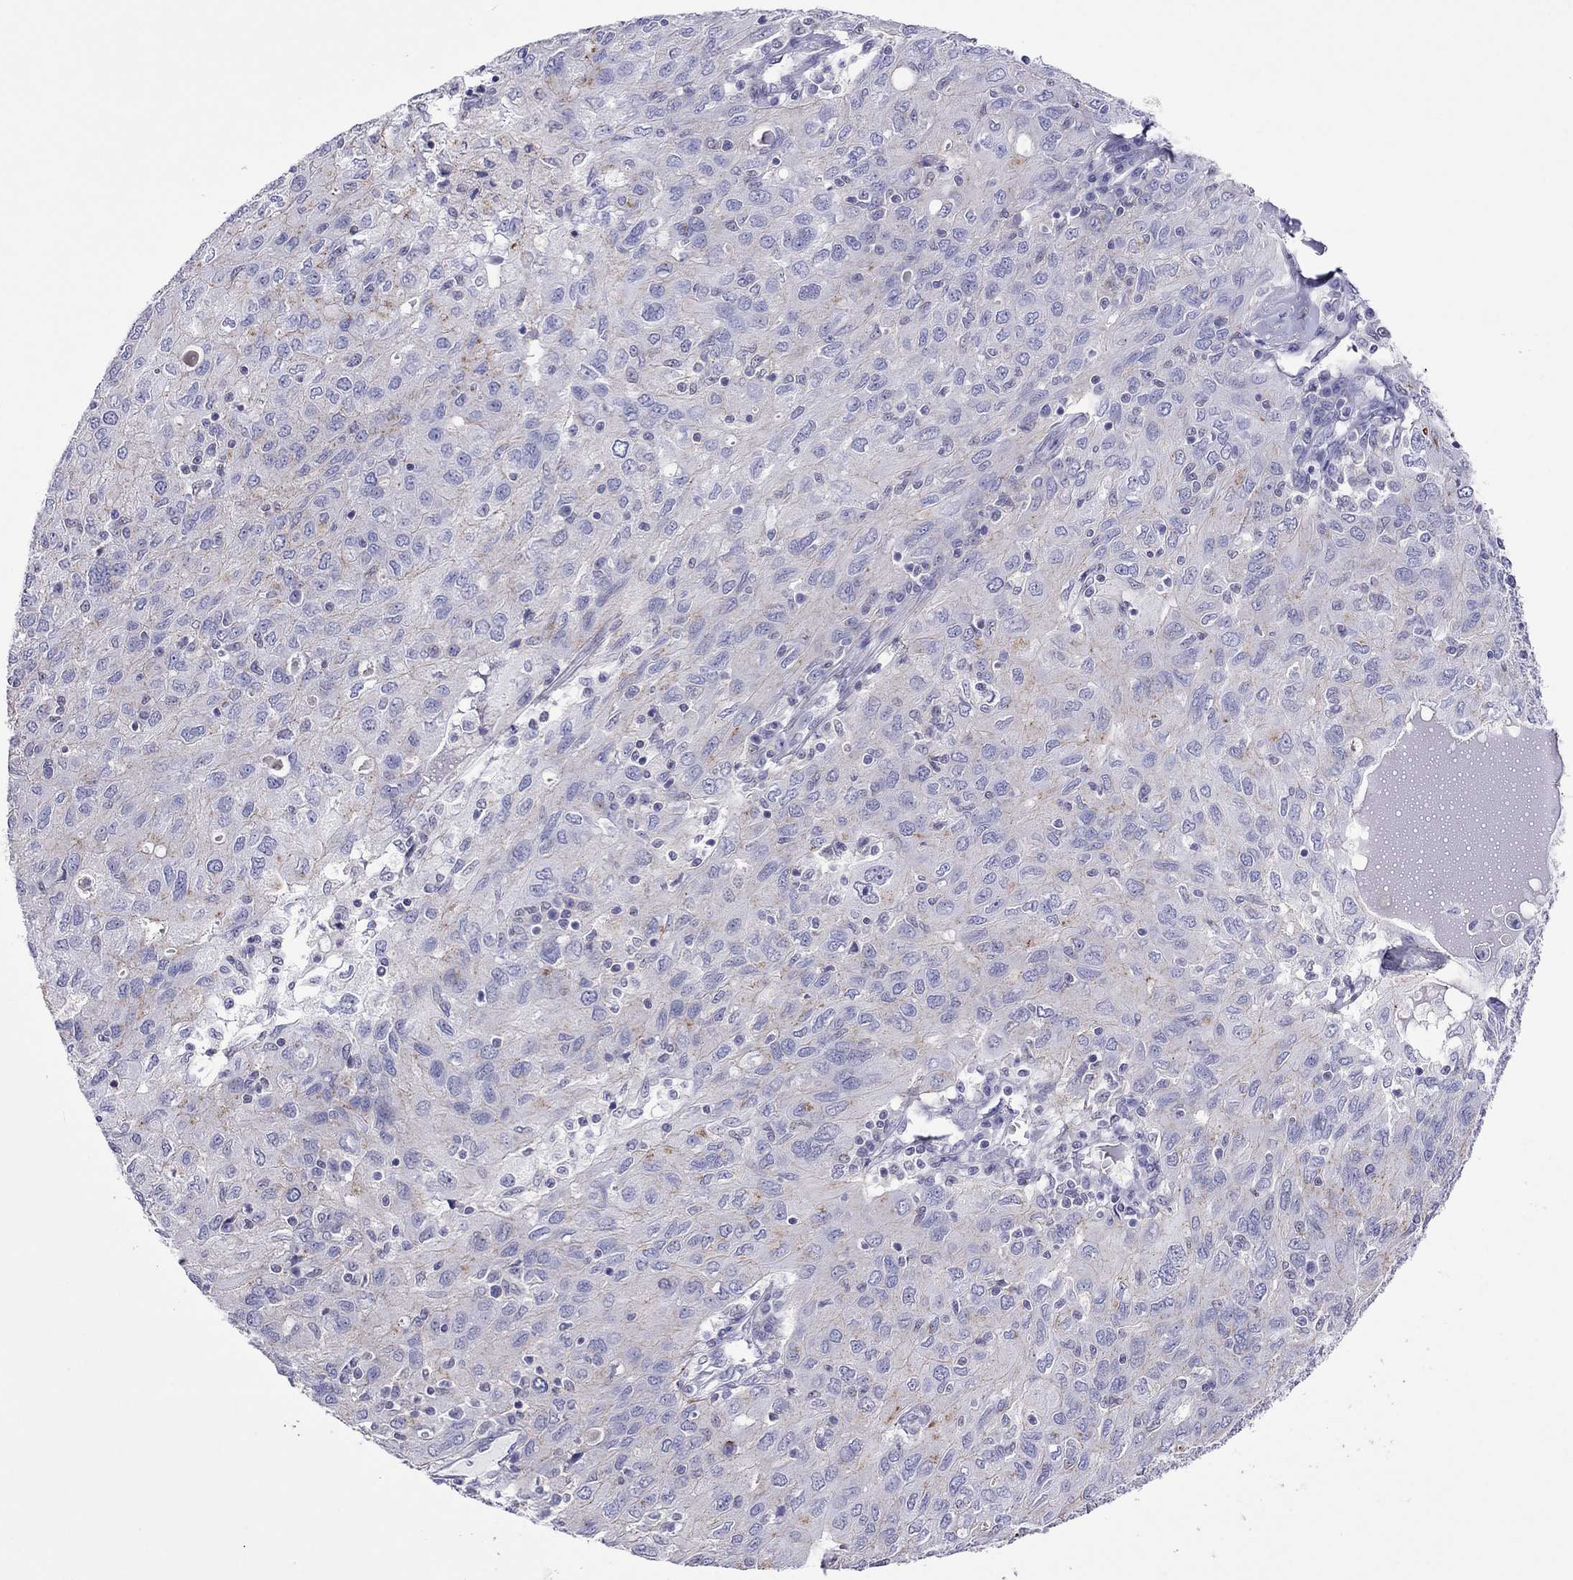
{"staining": {"intensity": "weak", "quantity": "<25%", "location": "cytoplasmic/membranous"}, "tissue": "ovarian cancer", "cell_type": "Tumor cells", "image_type": "cancer", "snomed": [{"axis": "morphology", "description": "Carcinoma, endometroid"}, {"axis": "topography", "description": "Ovary"}], "caption": "An image of endometroid carcinoma (ovarian) stained for a protein shows no brown staining in tumor cells.", "gene": "MPZ", "patient": {"sex": "female", "age": 50}}